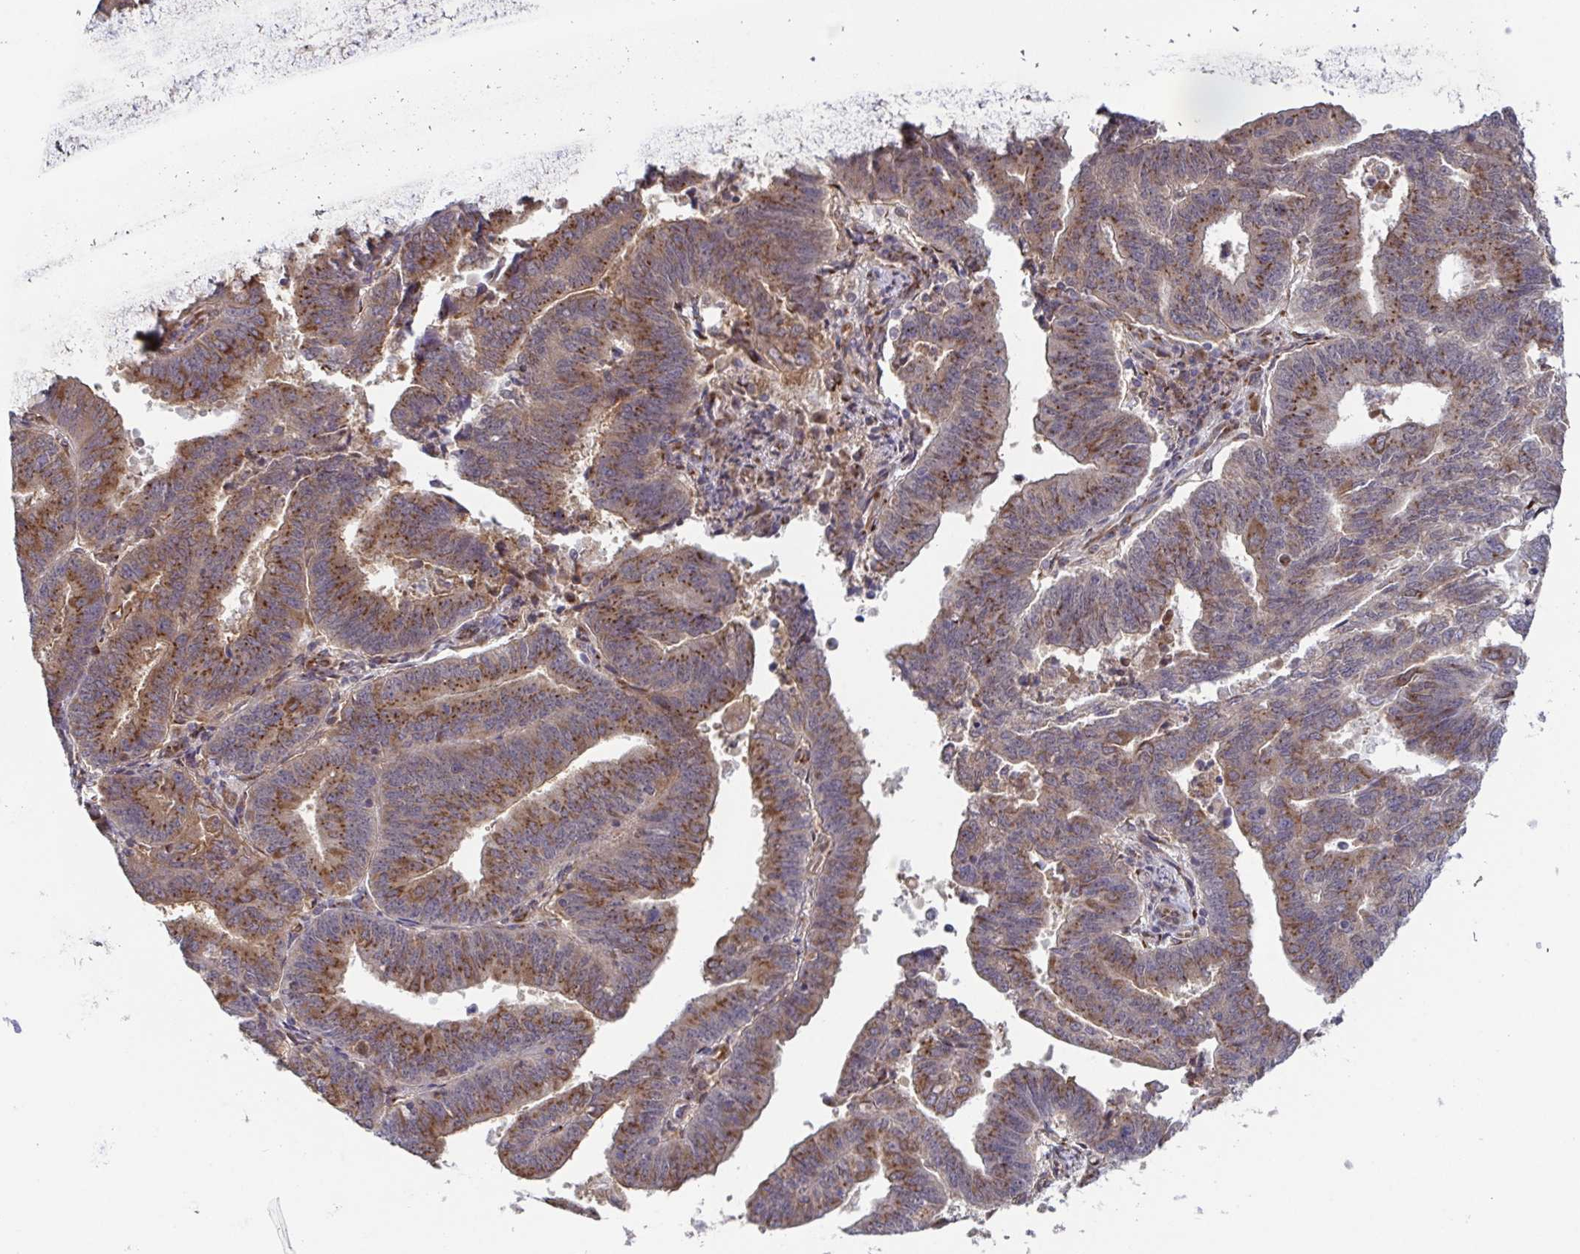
{"staining": {"intensity": "moderate", "quantity": ">75%", "location": "cytoplasmic/membranous"}, "tissue": "endometrial cancer", "cell_type": "Tumor cells", "image_type": "cancer", "snomed": [{"axis": "morphology", "description": "Adenocarcinoma, NOS"}, {"axis": "topography", "description": "Endometrium"}], "caption": "There is medium levels of moderate cytoplasmic/membranous positivity in tumor cells of endometrial cancer, as demonstrated by immunohistochemical staining (brown color).", "gene": "ATP5MJ", "patient": {"sex": "female", "age": 82}}